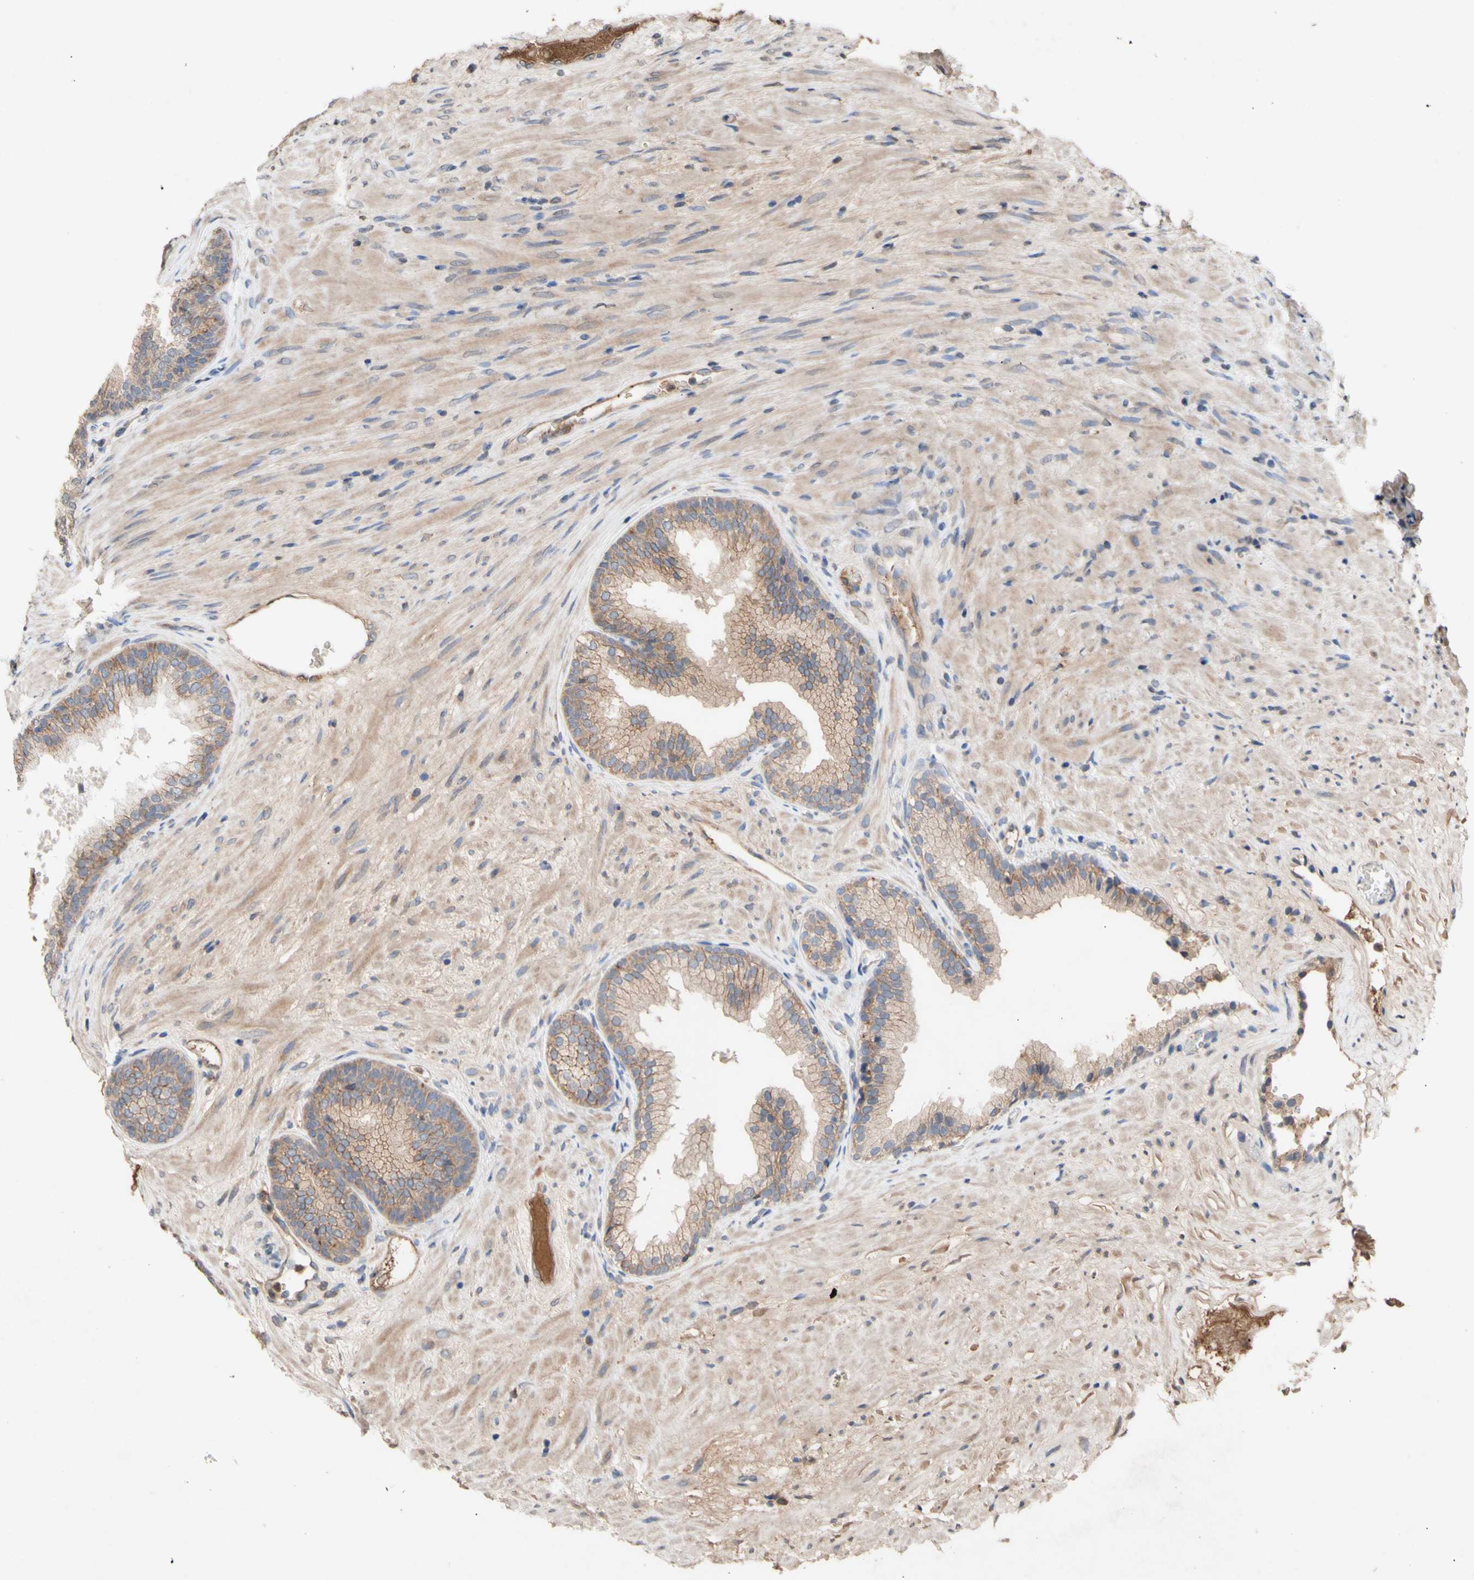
{"staining": {"intensity": "moderate", "quantity": "25%-75%", "location": "cytoplasmic/membranous"}, "tissue": "prostate", "cell_type": "Glandular cells", "image_type": "normal", "snomed": [{"axis": "morphology", "description": "Normal tissue, NOS"}, {"axis": "topography", "description": "Prostate"}], "caption": "Moderate cytoplasmic/membranous expression for a protein is present in approximately 25%-75% of glandular cells of normal prostate using IHC.", "gene": "NECTIN3", "patient": {"sex": "male", "age": 76}}